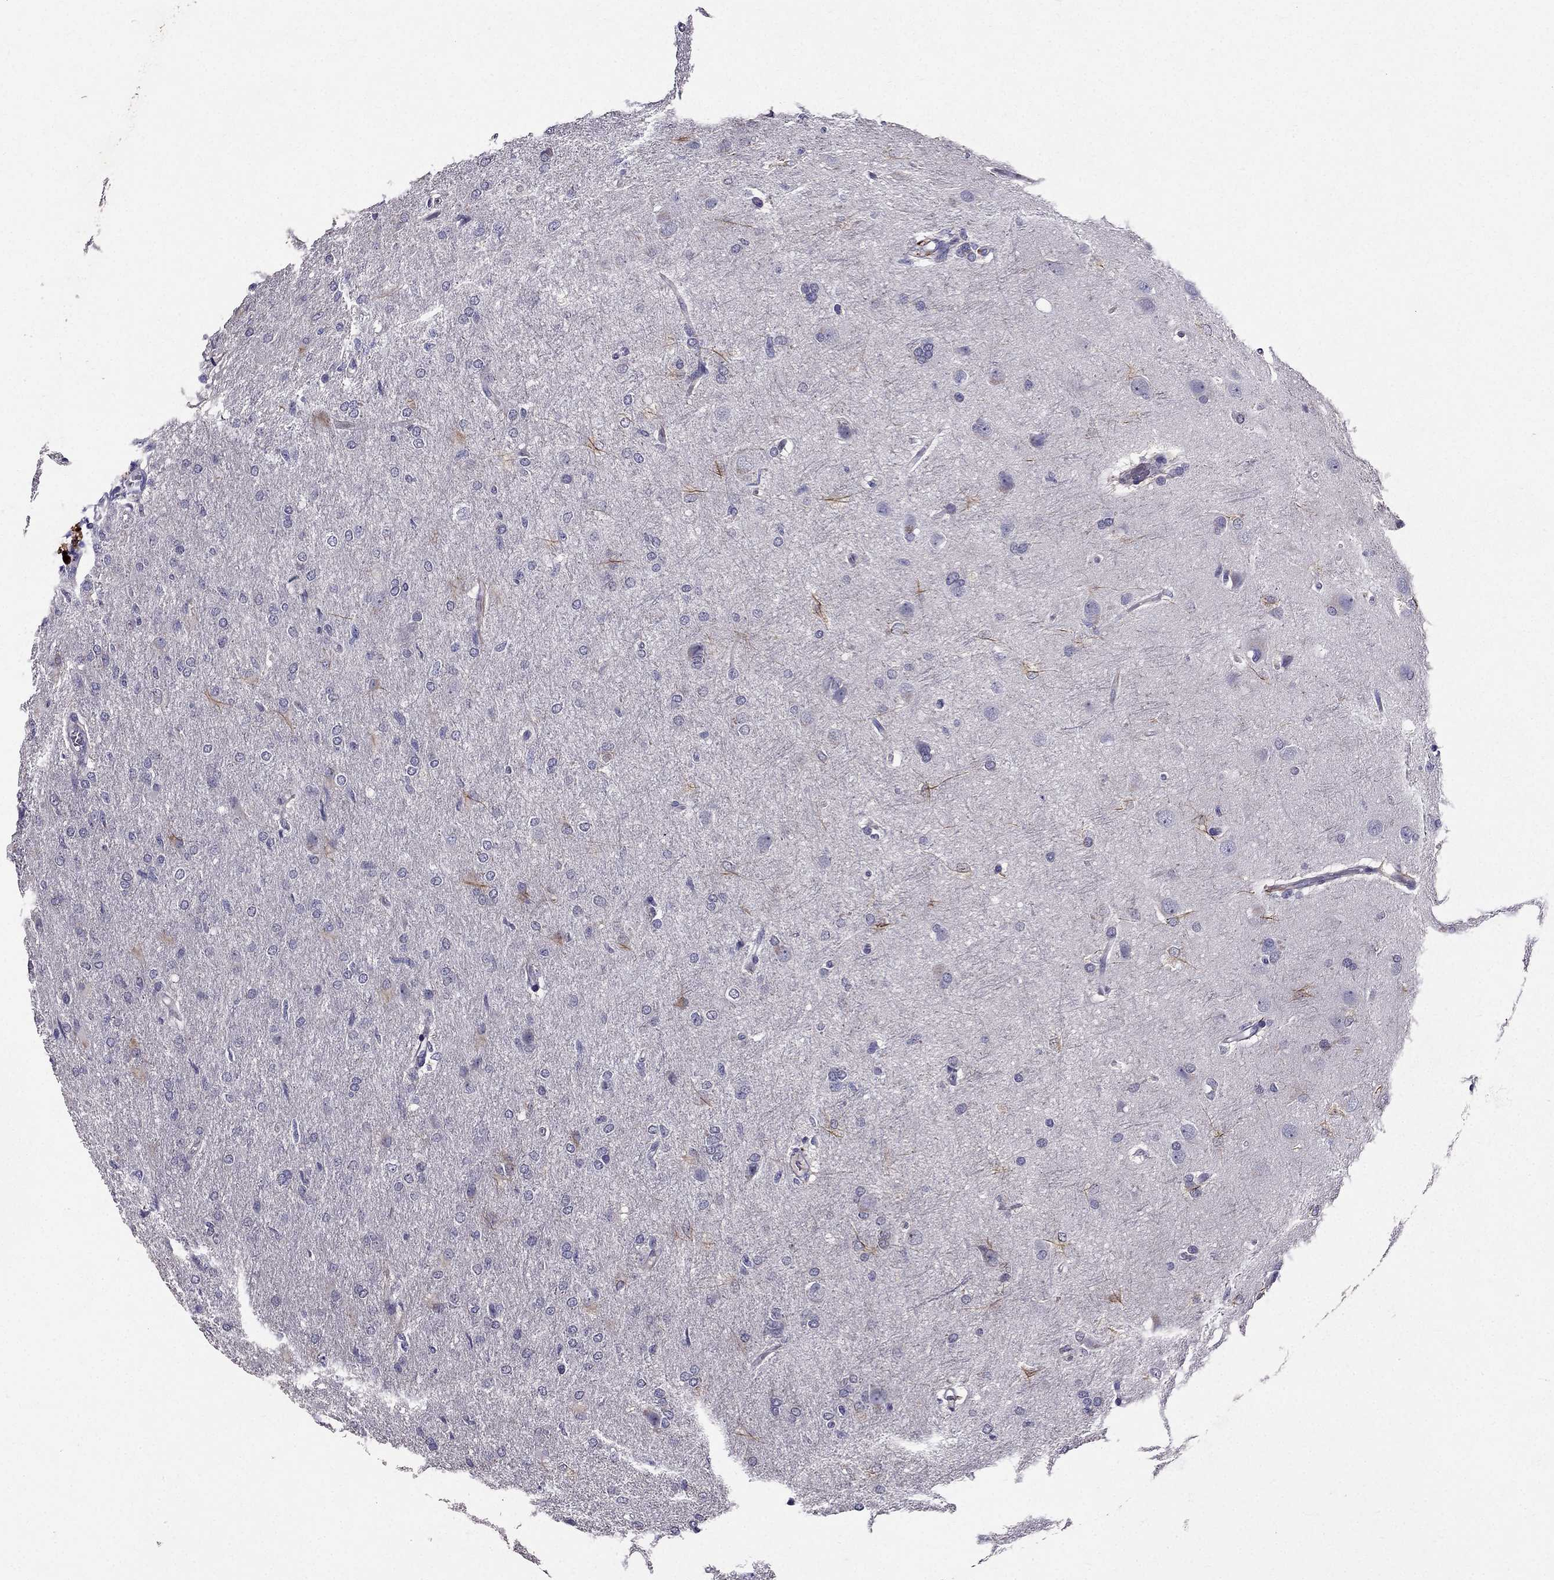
{"staining": {"intensity": "negative", "quantity": "none", "location": "none"}, "tissue": "glioma", "cell_type": "Tumor cells", "image_type": "cancer", "snomed": [{"axis": "morphology", "description": "Glioma, malignant, High grade"}, {"axis": "topography", "description": "Brain"}], "caption": "This is an immunohistochemistry photomicrograph of malignant glioma (high-grade). There is no staining in tumor cells.", "gene": "DUSP15", "patient": {"sex": "male", "age": 68}}